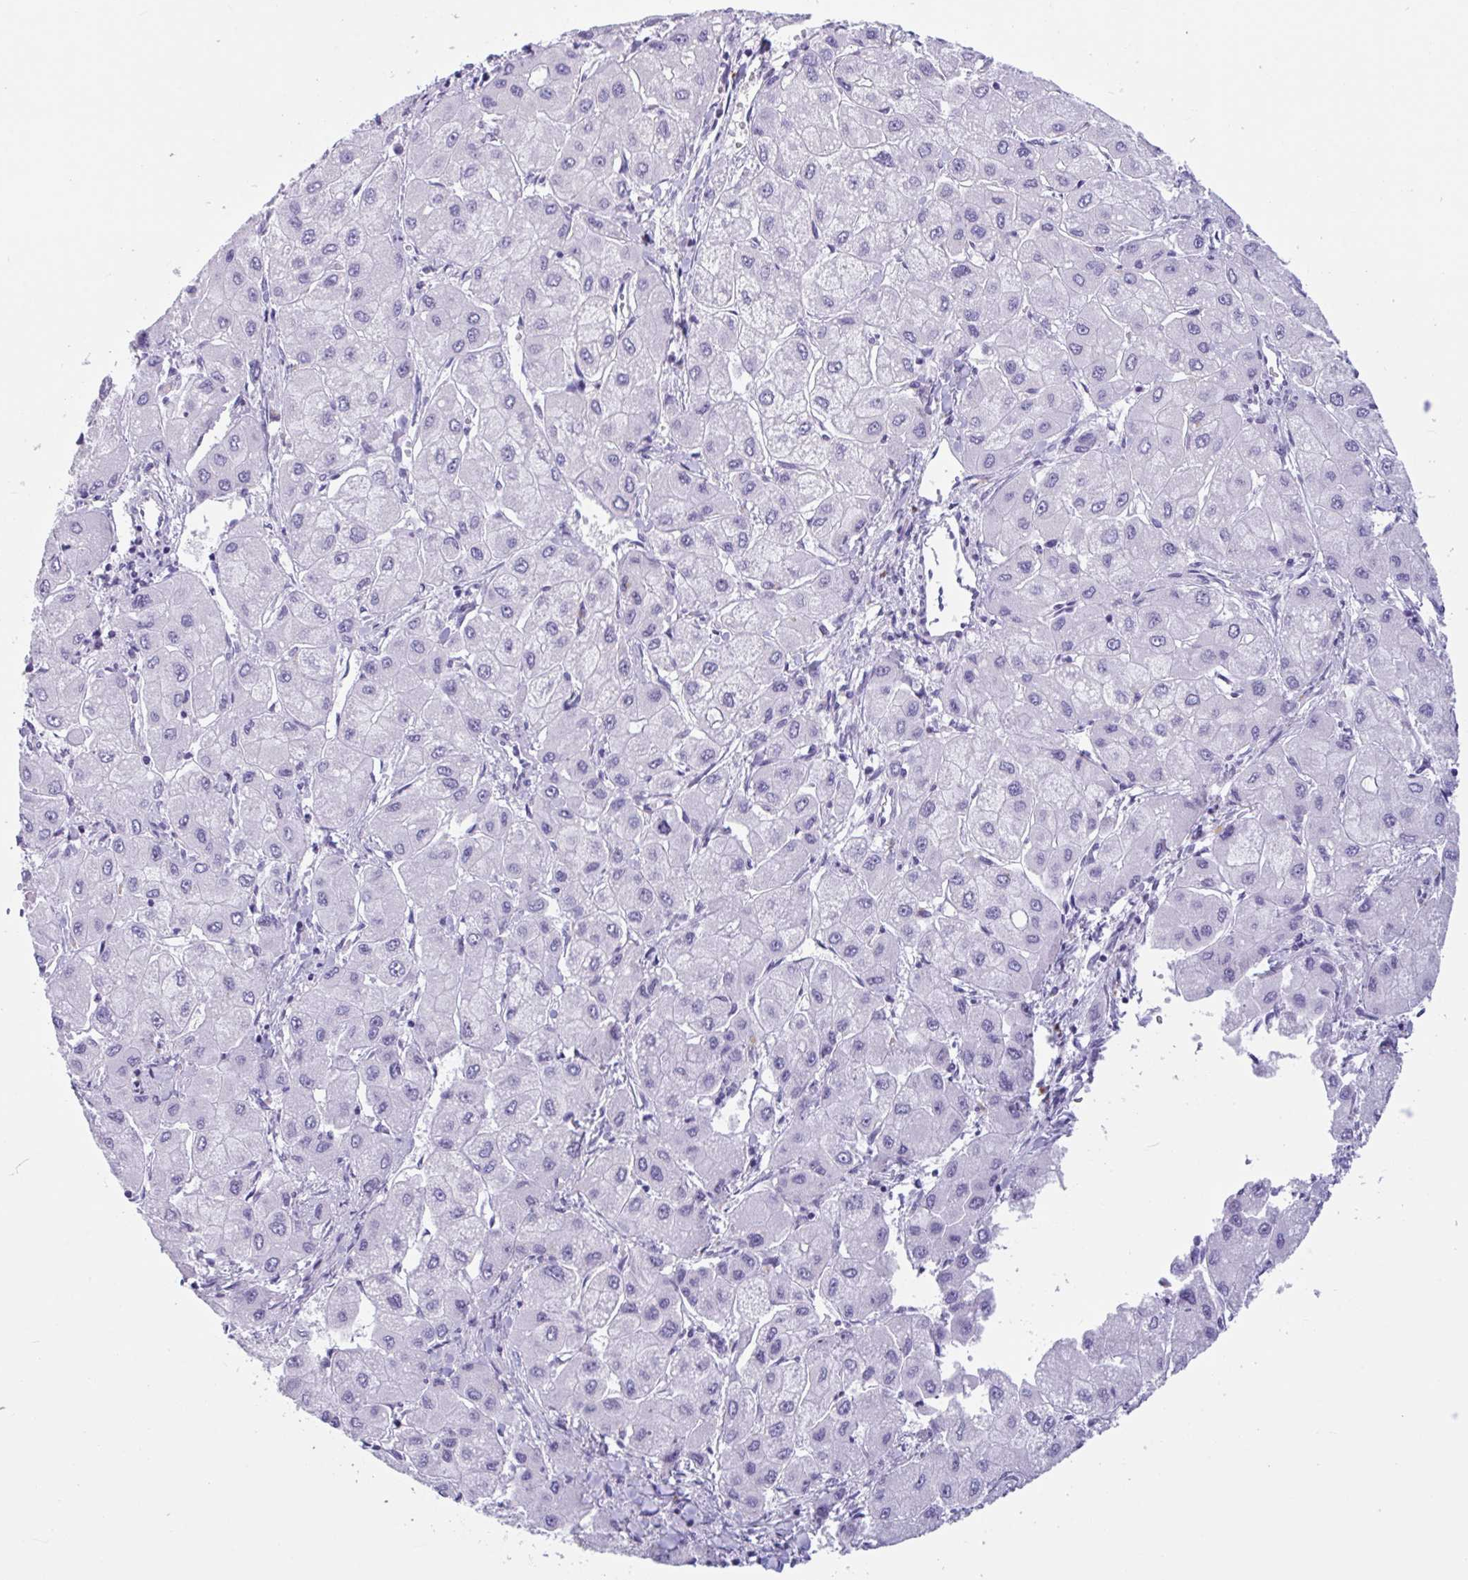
{"staining": {"intensity": "negative", "quantity": "none", "location": "none"}, "tissue": "liver cancer", "cell_type": "Tumor cells", "image_type": "cancer", "snomed": [{"axis": "morphology", "description": "Carcinoma, Hepatocellular, NOS"}, {"axis": "topography", "description": "Liver"}], "caption": "Immunohistochemical staining of liver cancer exhibits no significant expression in tumor cells. (Brightfield microscopy of DAB immunohistochemistry (IHC) at high magnification).", "gene": "CTSE", "patient": {"sex": "male", "age": 40}}